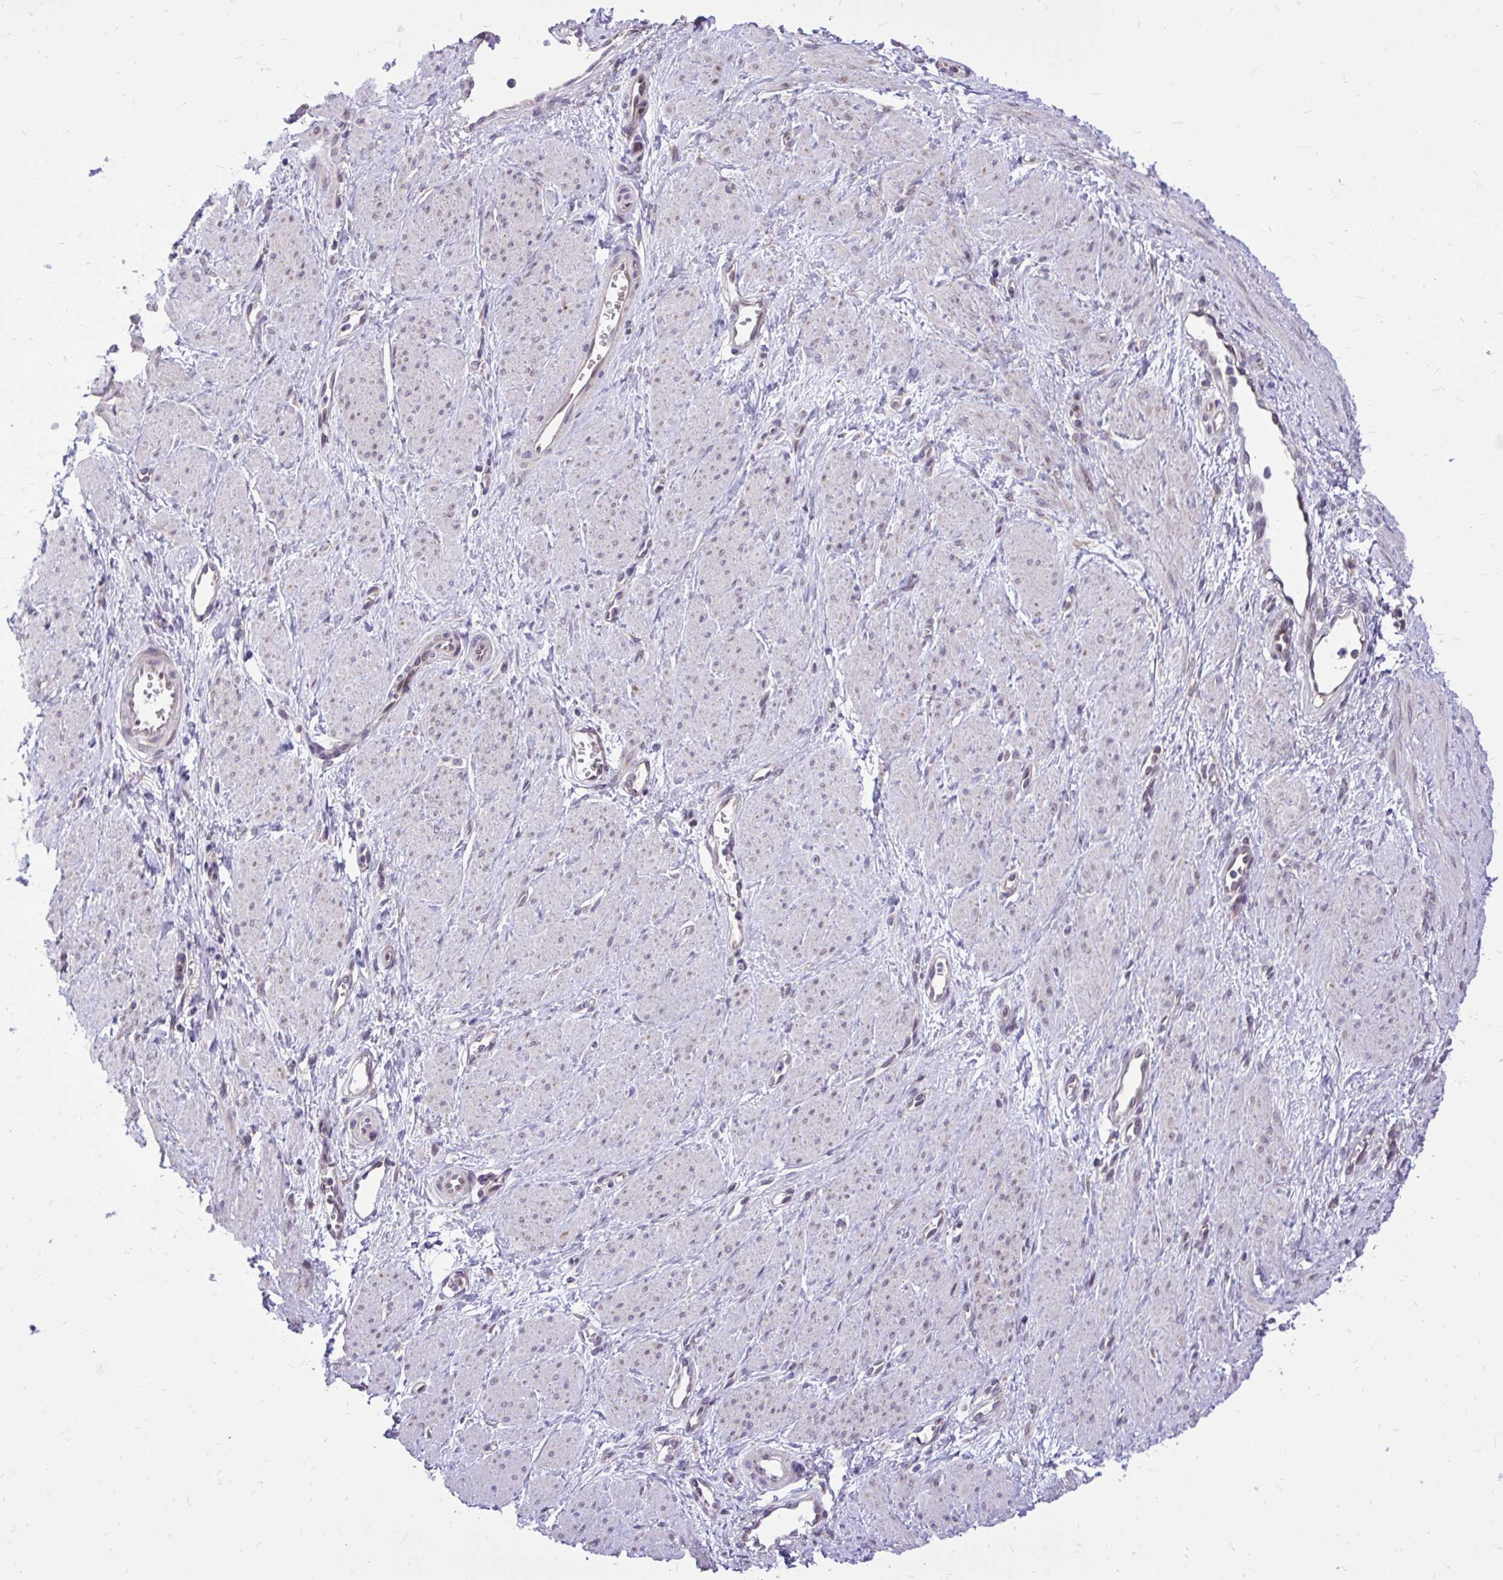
{"staining": {"intensity": "negative", "quantity": "none", "location": "none"}, "tissue": "smooth muscle", "cell_type": "Smooth muscle cells", "image_type": "normal", "snomed": [{"axis": "morphology", "description": "Normal tissue, NOS"}, {"axis": "topography", "description": "Smooth muscle"}, {"axis": "topography", "description": "Uterus"}], "caption": "DAB immunohistochemical staining of unremarkable human smooth muscle shows no significant expression in smooth muscle cells. (DAB (3,3'-diaminobenzidine) immunohistochemistry (IHC), high magnification).", "gene": "CEACAM18", "patient": {"sex": "female", "age": 39}}